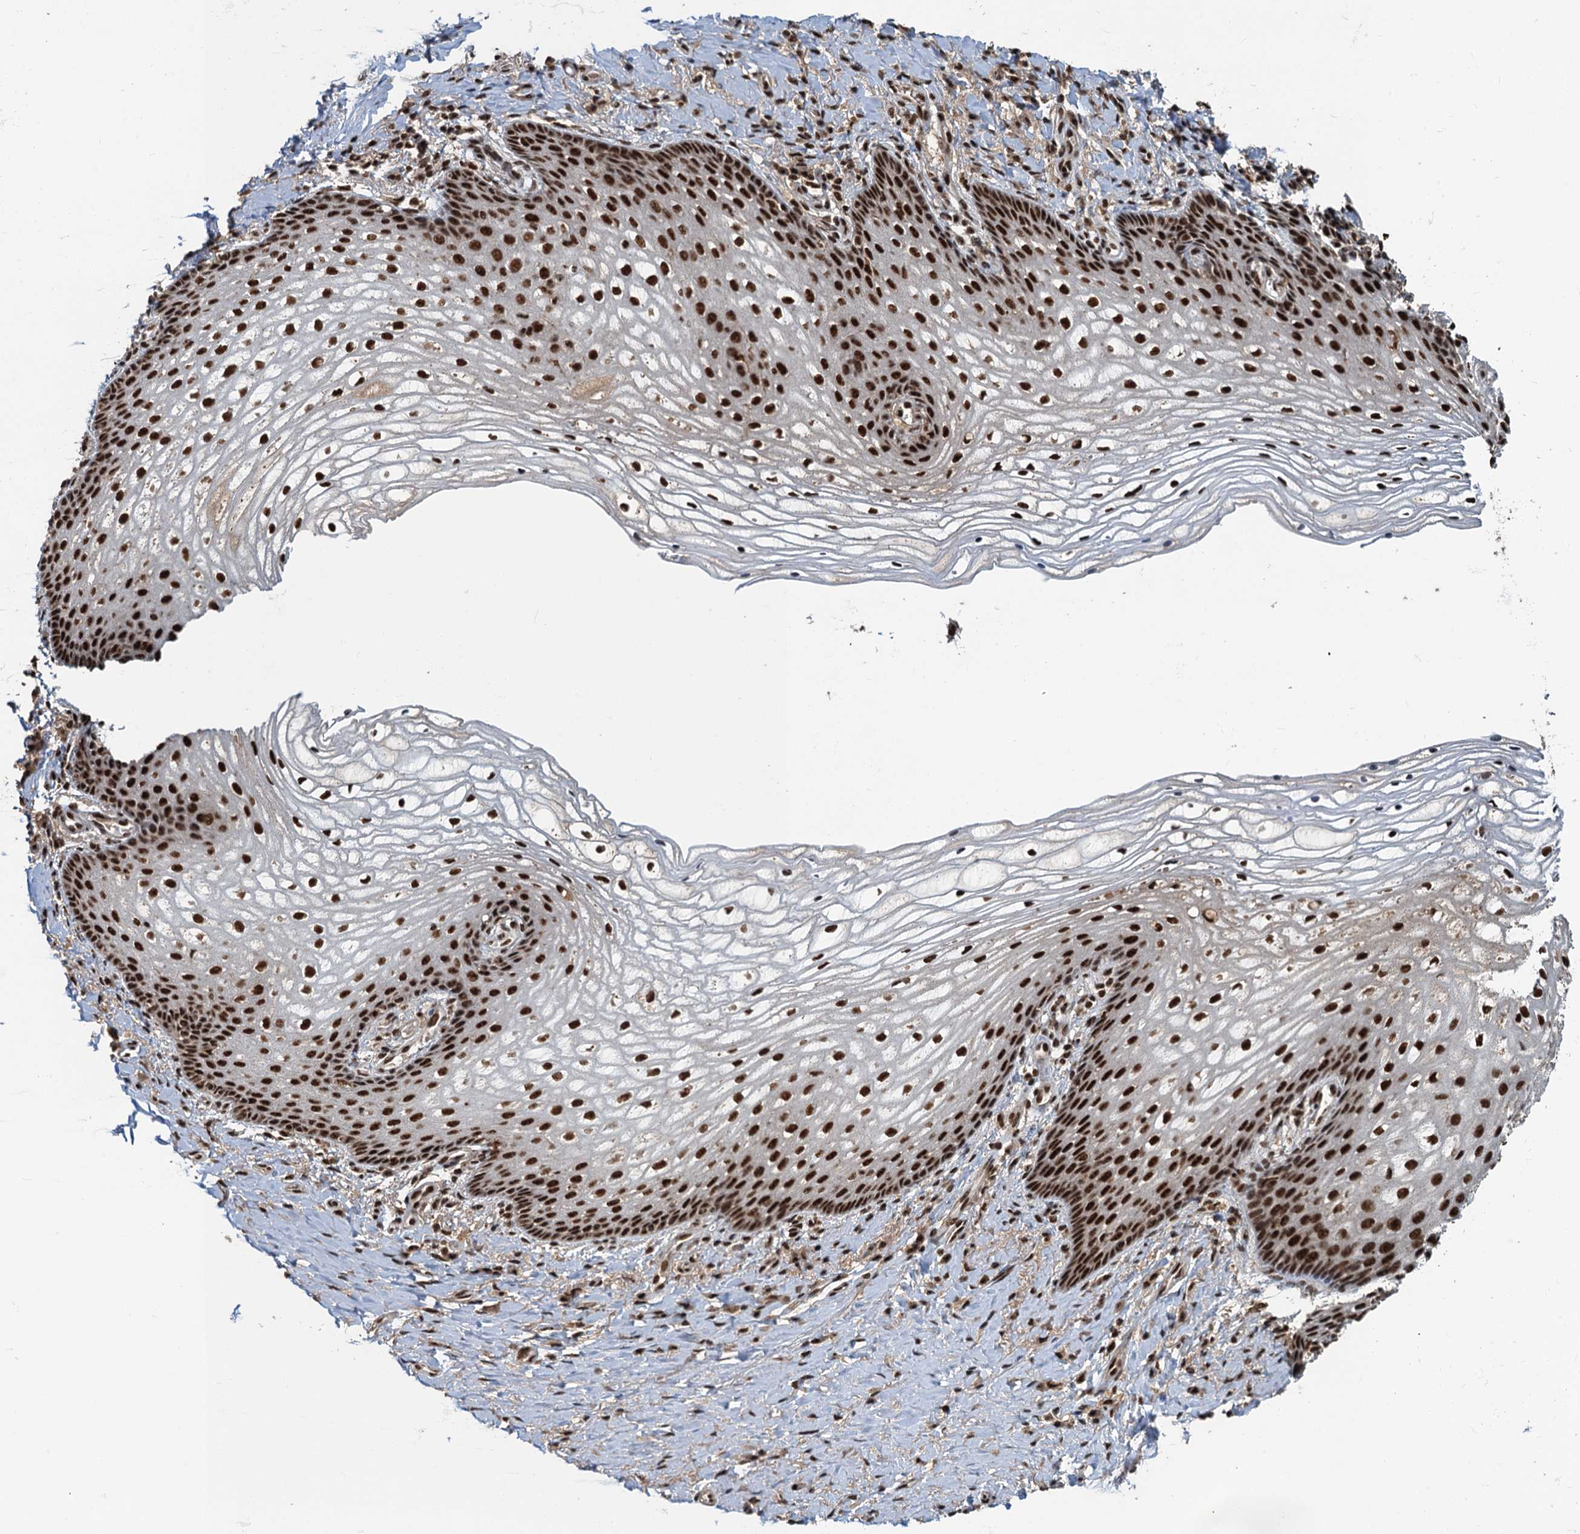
{"staining": {"intensity": "strong", "quantity": ">75%", "location": "nuclear"}, "tissue": "vagina", "cell_type": "Squamous epithelial cells", "image_type": "normal", "snomed": [{"axis": "morphology", "description": "Normal tissue, NOS"}, {"axis": "topography", "description": "Vagina"}], "caption": "Protein staining by immunohistochemistry (IHC) reveals strong nuclear positivity in approximately >75% of squamous epithelial cells in unremarkable vagina.", "gene": "ZC3H18", "patient": {"sex": "female", "age": 60}}